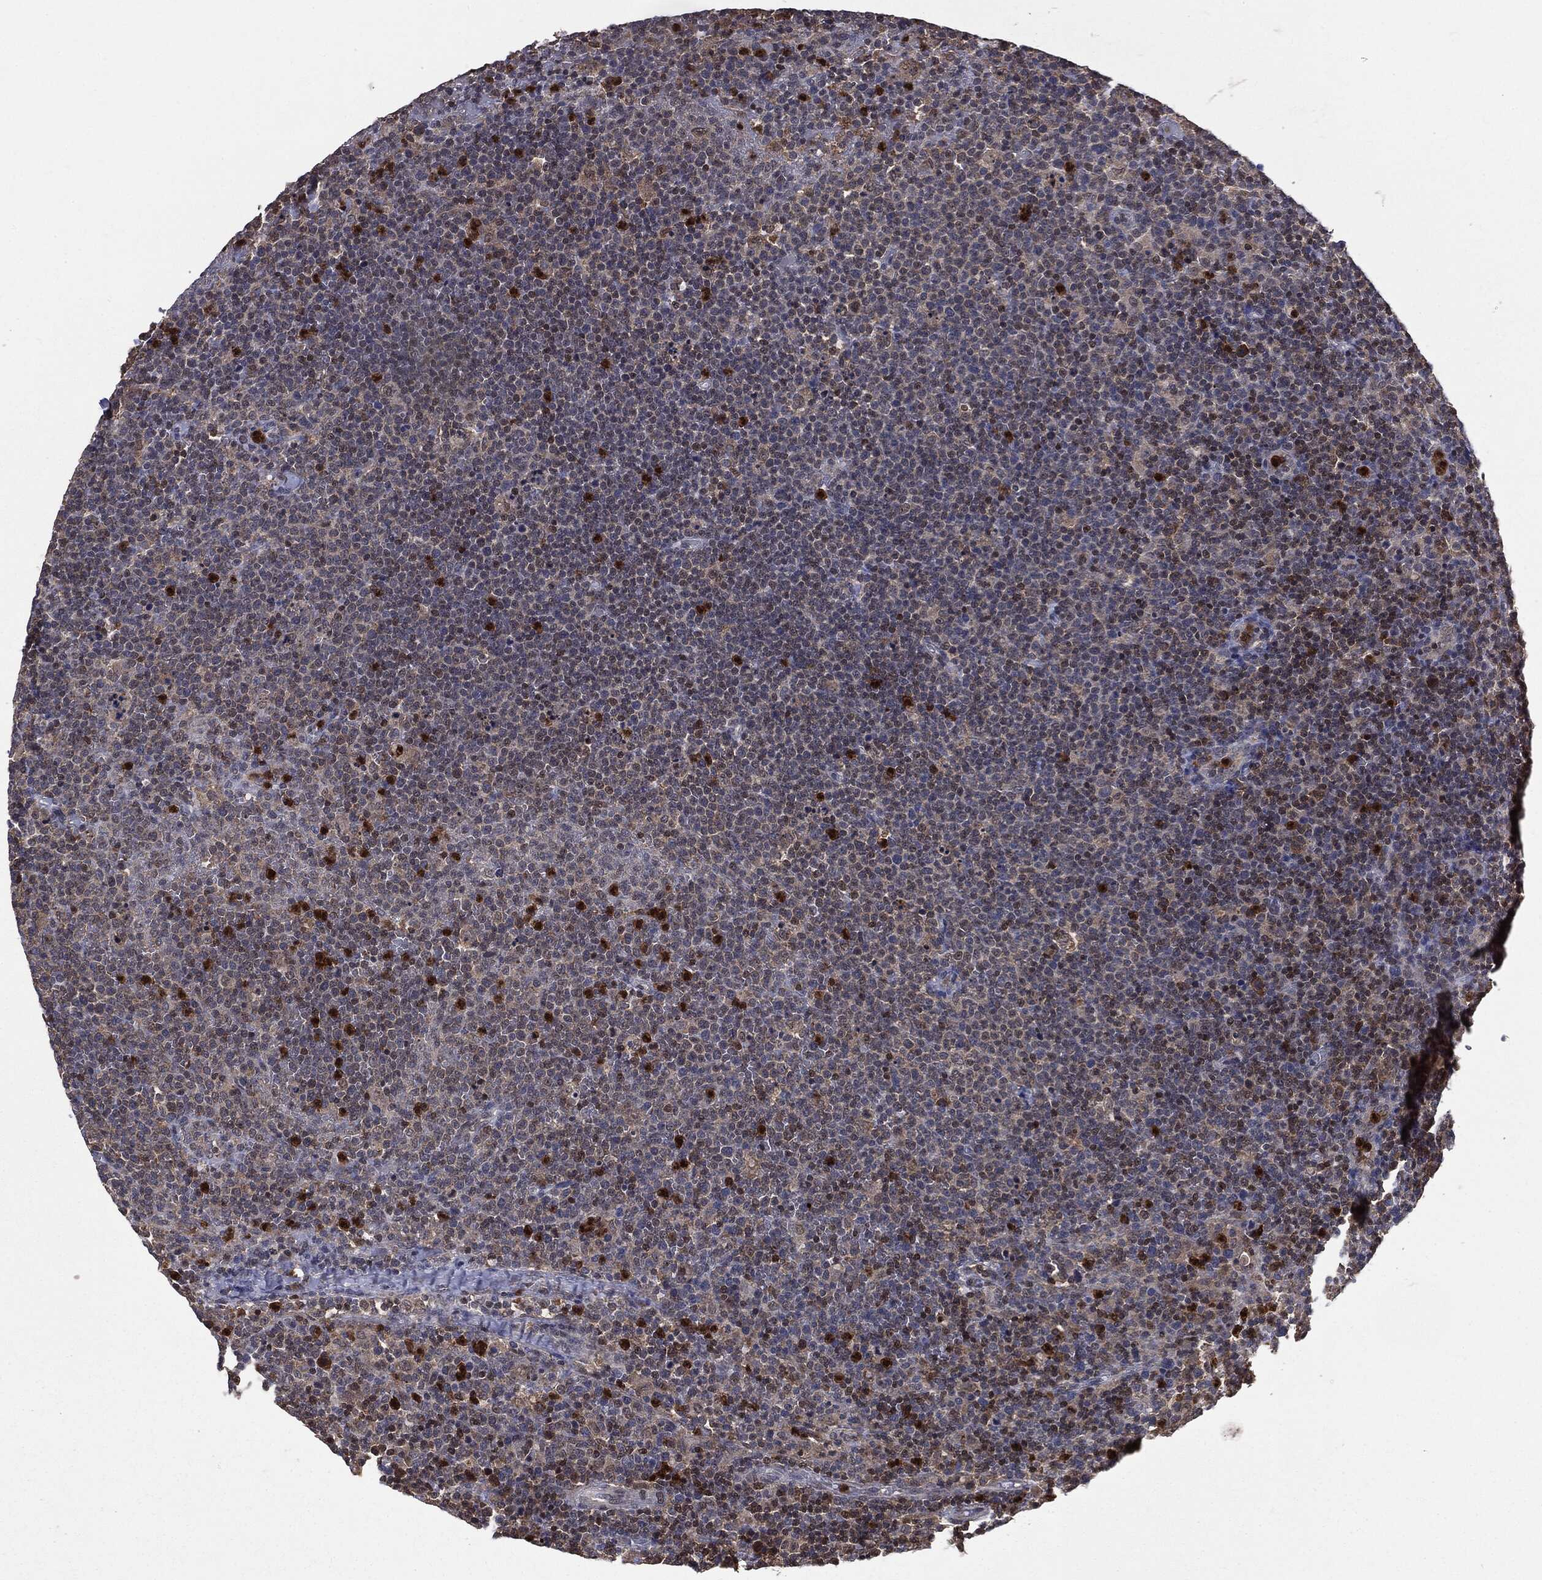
{"staining": {"intensity": "weak", "quantity": "<25%", "location": "cytoplasmic/membranous,nuclear"}, "tissue": "lymphoma", "cell_type": "Tumor cells", "image_type": "cancer", "snomed": [{"axis": "morphology", "description": "Malignant lymphoma, non-Hodgkin's type, High grade"}, {"axis": "topography", "description": "Lymph node"}], "caption": "This is a photomicrograph of IHC staining of lymphoma, which shows no positivity in tumor cells.", "gene": "GPI", "patient": {"sex": "male", "age": 61}}